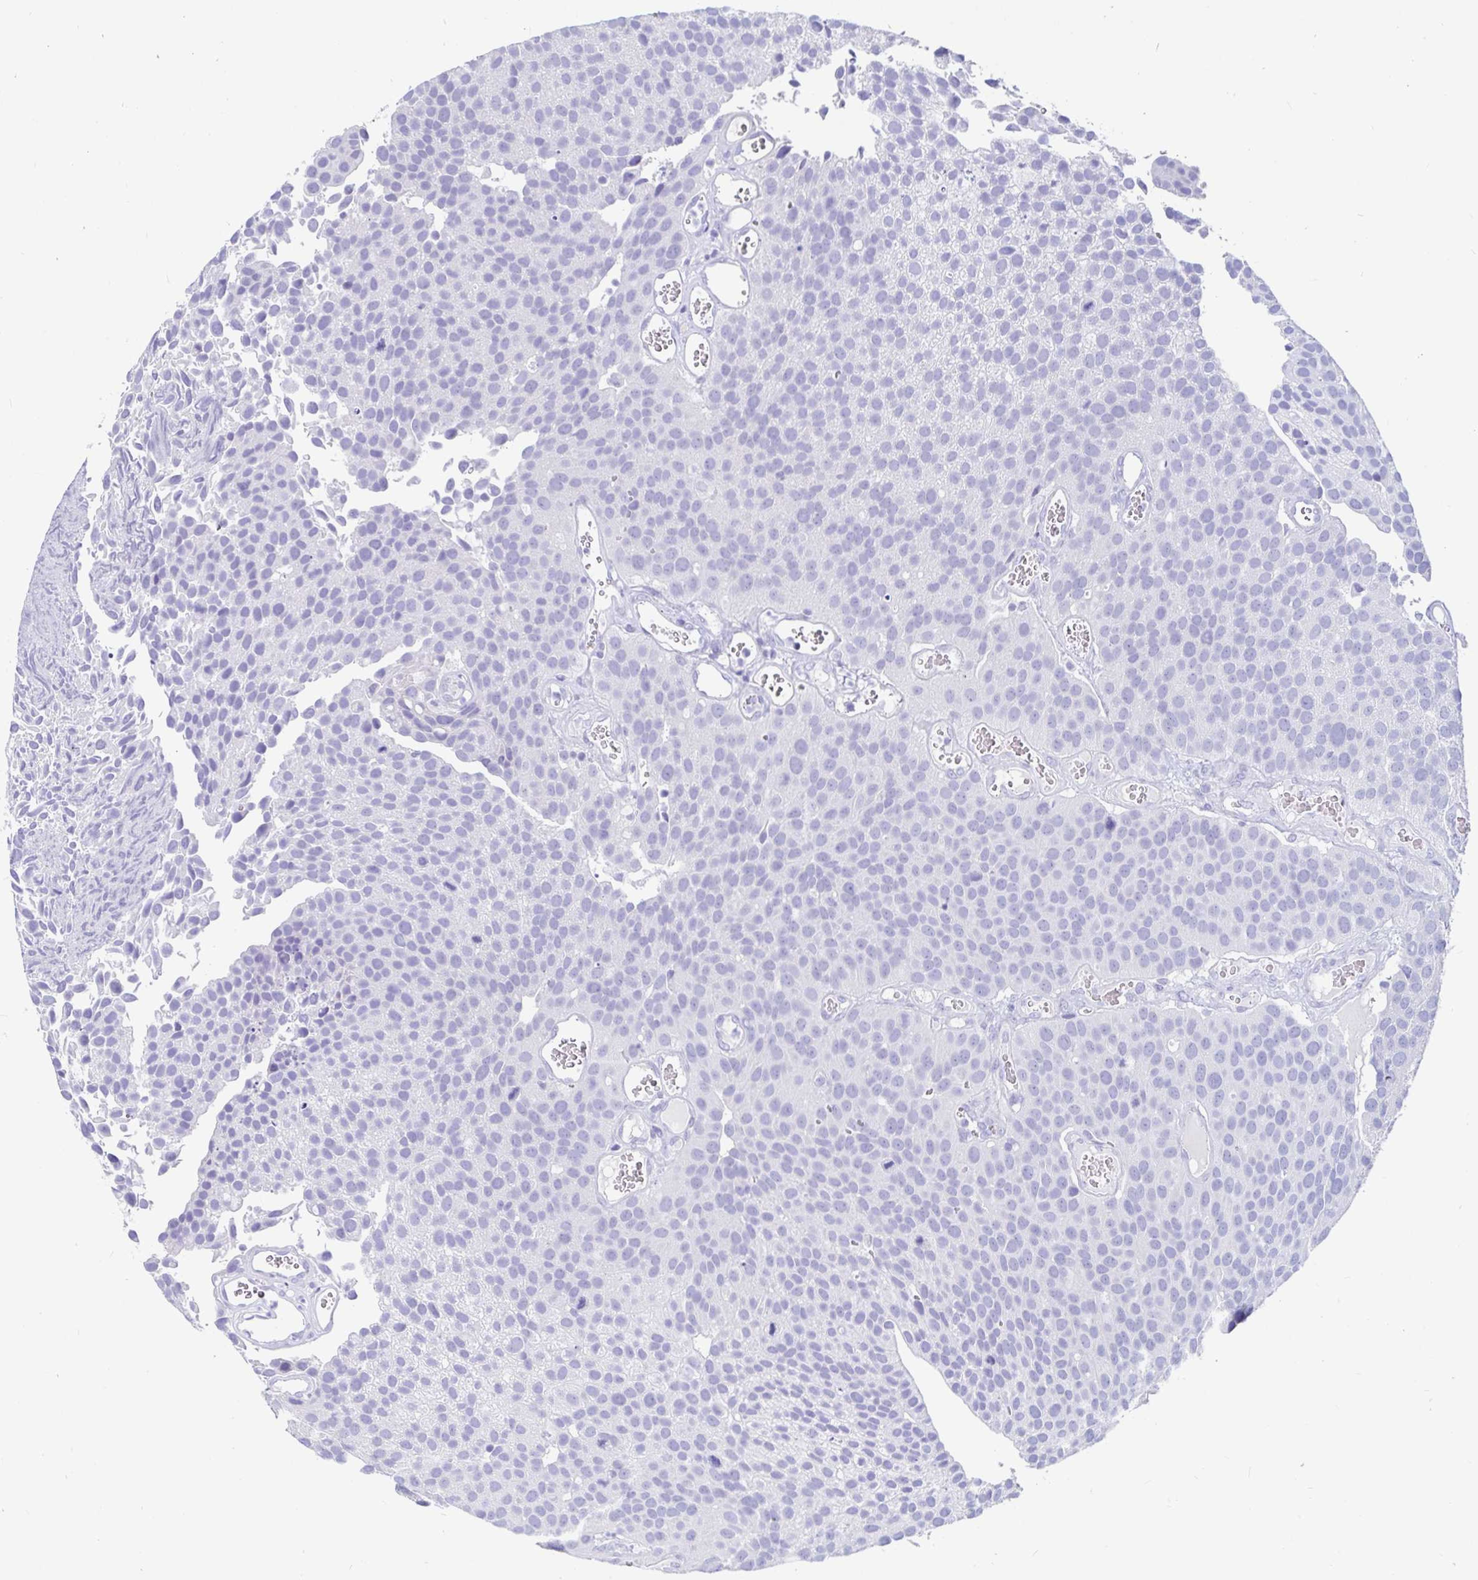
{"staining": {"intensity": "negative", "quantity": "none", "location": "none"}, "tissue": "urothelial cancer", "cell_type": "Tumor cells", "image_type": "cancer", "snomed": [{"axis": "morphology", "description": "Urothelial carcinoma, Low grade"}, {"axis": "topography", "description": "Urinary bladder"}], "caption": "Tumor cells are negative for protein expression in human urothelial carcinoma (low-grade).", "gene": "ZPBP2", "patient": {"sex": "female", "age": 69}}